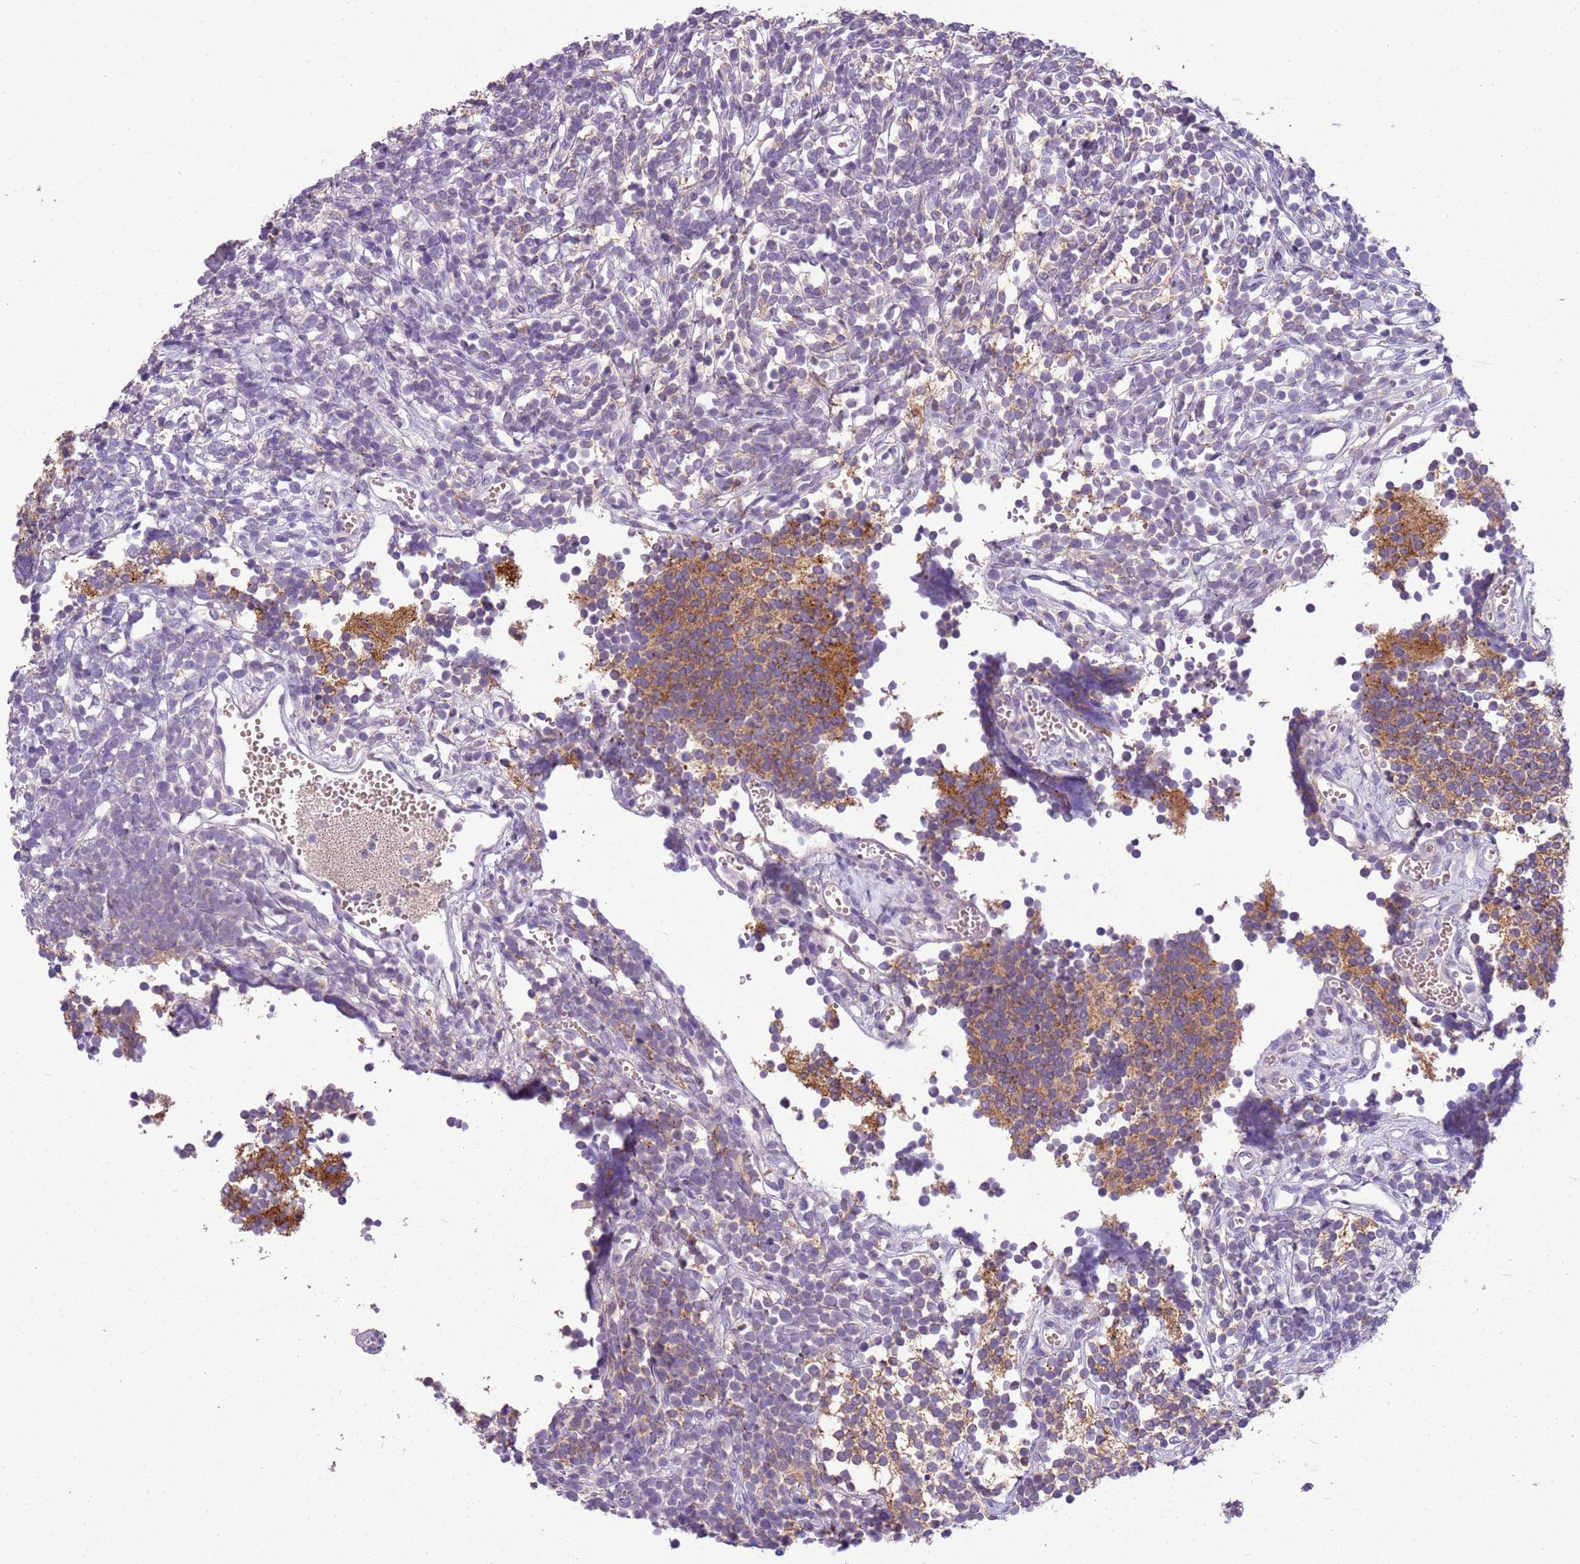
{"staining": {"intensity": "moderate", "quantity": ">75%", "location": "cytoplasmic/membranous"}, "tissue": "glioma", "cell_type": "Tumor cells", "image_type": "cancer", "snomed": [{"axis": "morphology", "description": "Glioma, malignant, Low grade"}, {"axis": "topography", "description": "Brain"}], "caption": "This image demonstrates glioma stained with immunohistochemistry to label a protein in brown. The cytoplasmic/membranous of tumor cells show moderate positivity for the protein. Nuclei are counter-stained blue.", "gene": "SCAMP5", "patient": {"sex": "female", "age": 1}}